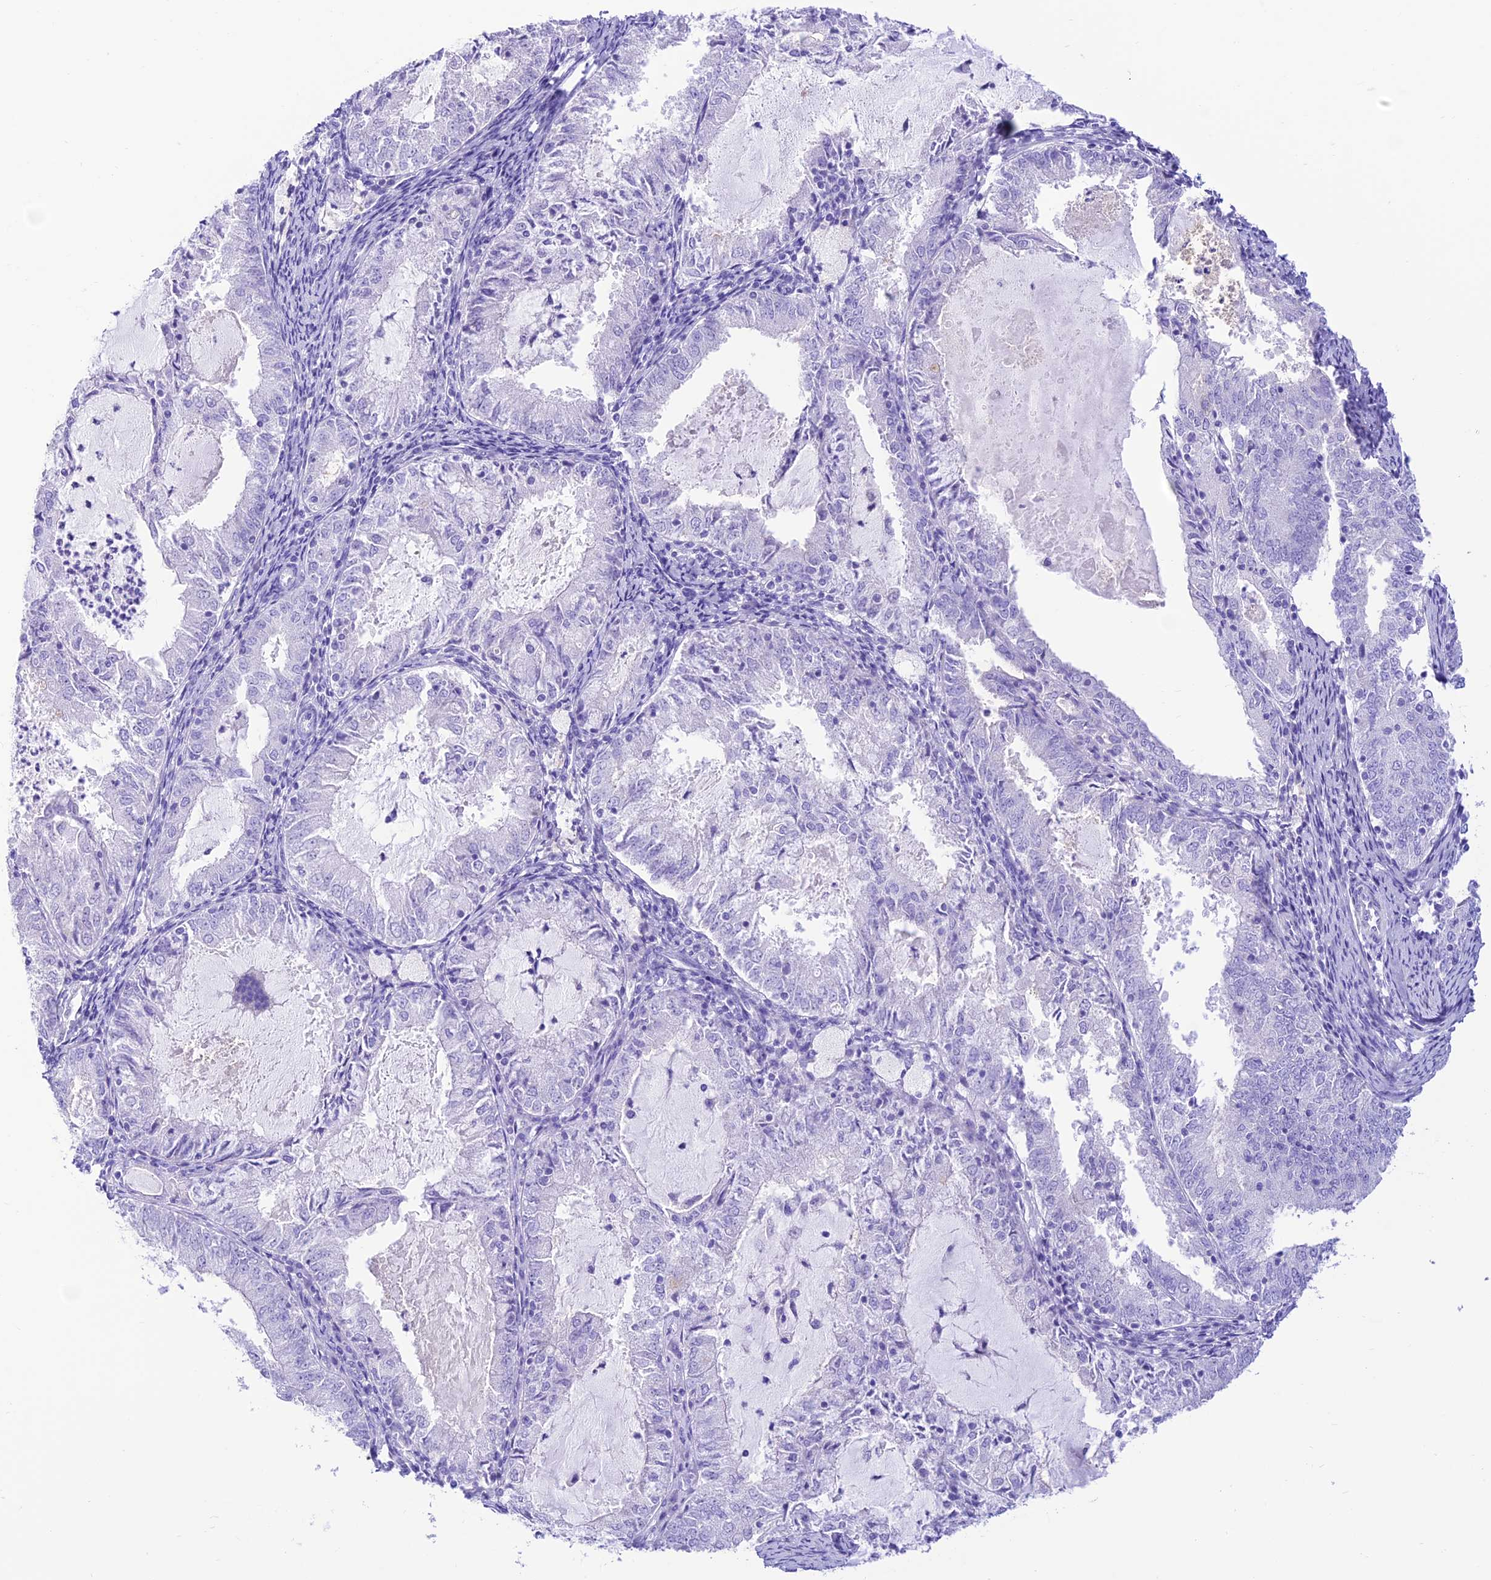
{"staining": {"intensity": "negative", "quantity": "none", "location": "none"}, "tissue": "endometrial cancer", "cell_type": "Tumor cells", "image_type": "cancer", "snomed": [{"axis": "morphology", "description": "Adenocarcinoma, NOS"}, {"axis": "topography", "description": "Endometrium"}], "caption": "Immunohistochemical staining of human endometrial cancer demonstrates no significant positivity in tumor cells.", "gene": "PRNP", "patient": {"sex": "female", "age": 57}}